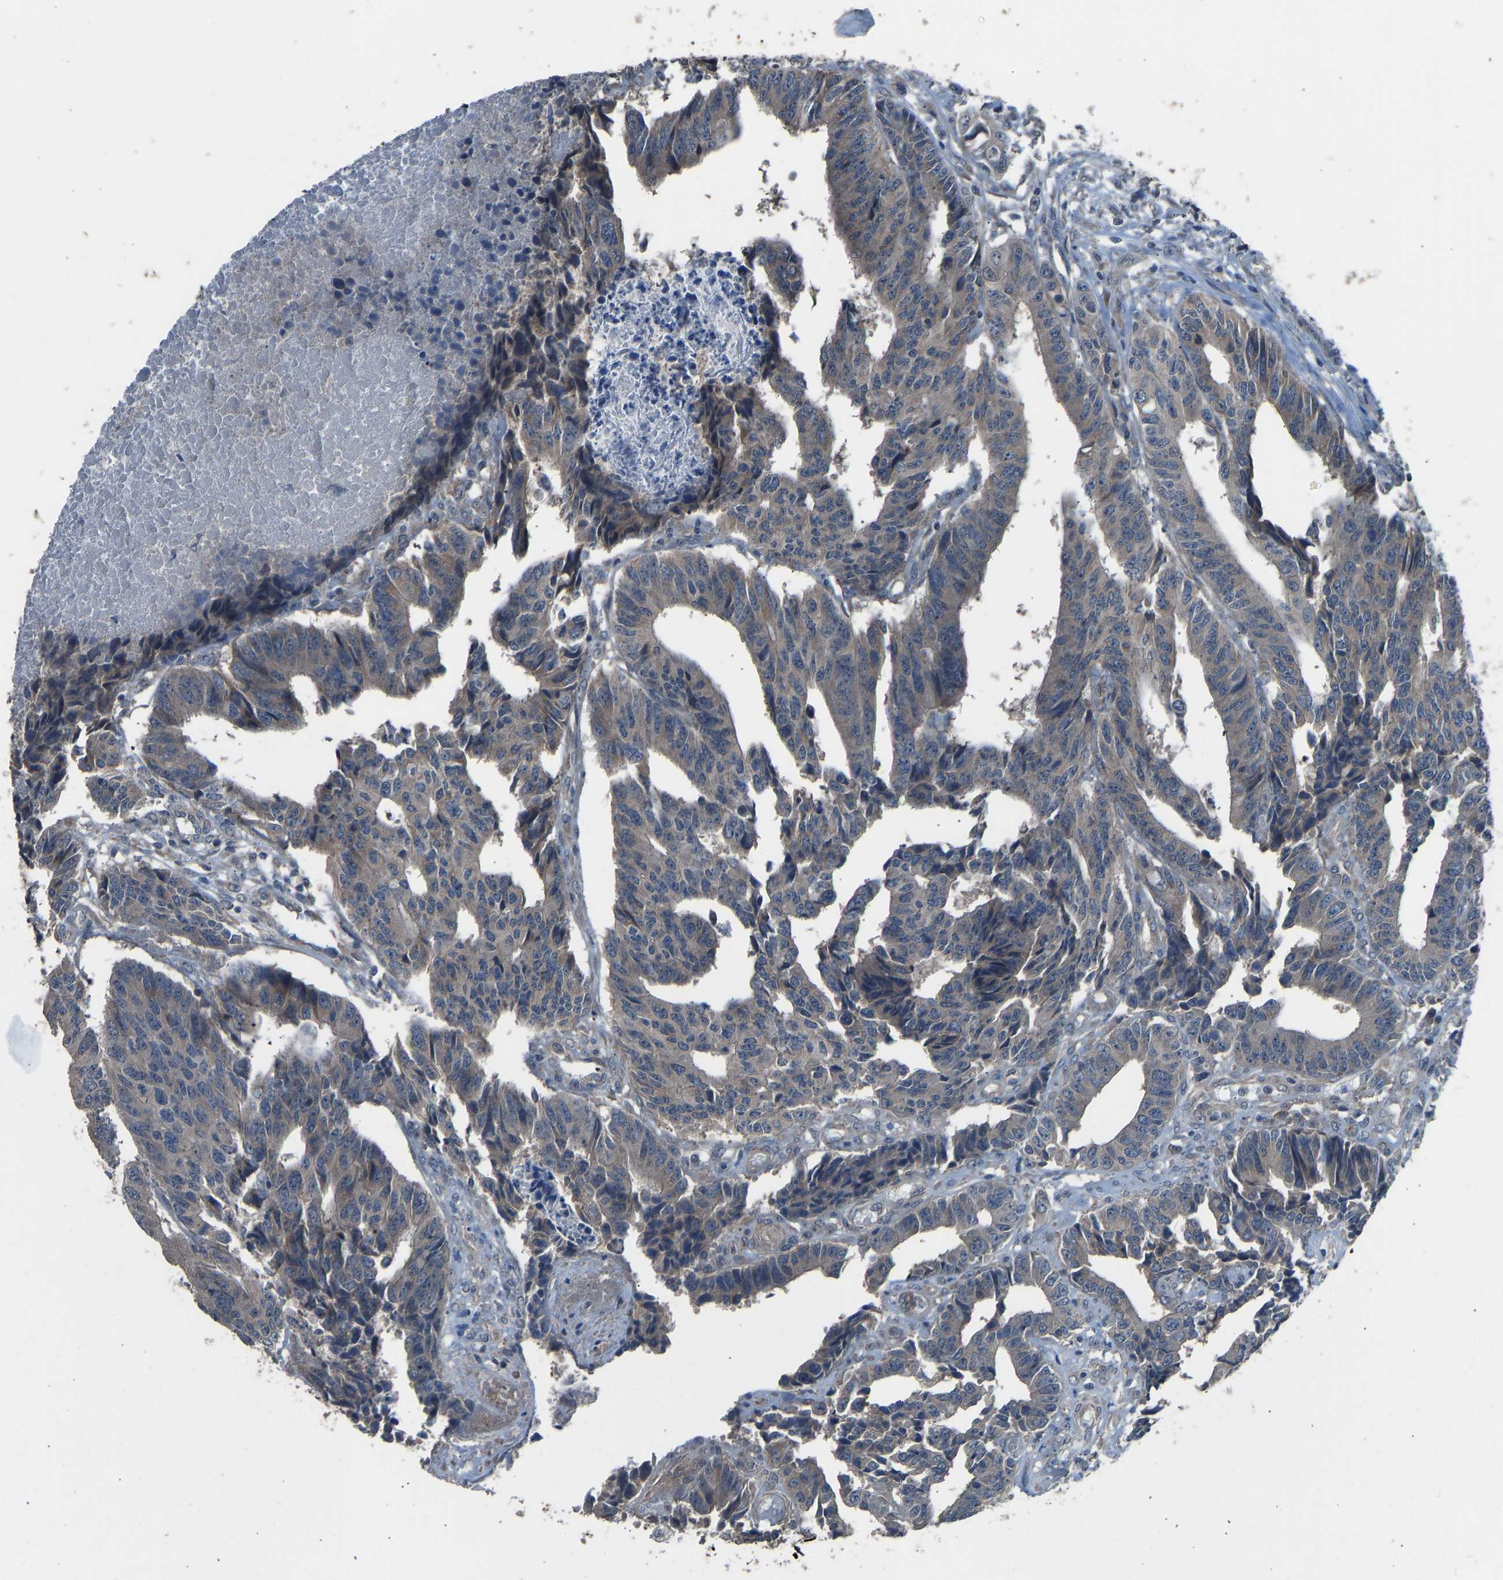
{"staining": {"intensity": "weak", "quantity": ">75%", "location": "cytoplasmic/membranous"}, "tissue": "colorectal cancer", "cell_type": "Tumor cells", "image_type": "cancer", "snomed": [{"axis": "morphology", "description": "Adenocarcinoma, NOS"}, {"axis": "topography", "description": "Rectum"}], "caption": "About >75% of tumor cells in human colorectal cancer (adenocarcinoma) reveal weak cytoplasmic/membranous protein staining as visualized by brown immunohistochemical staining.", "gene": "SLC43A1", "patient": {"sex": "male", "age": 84}}